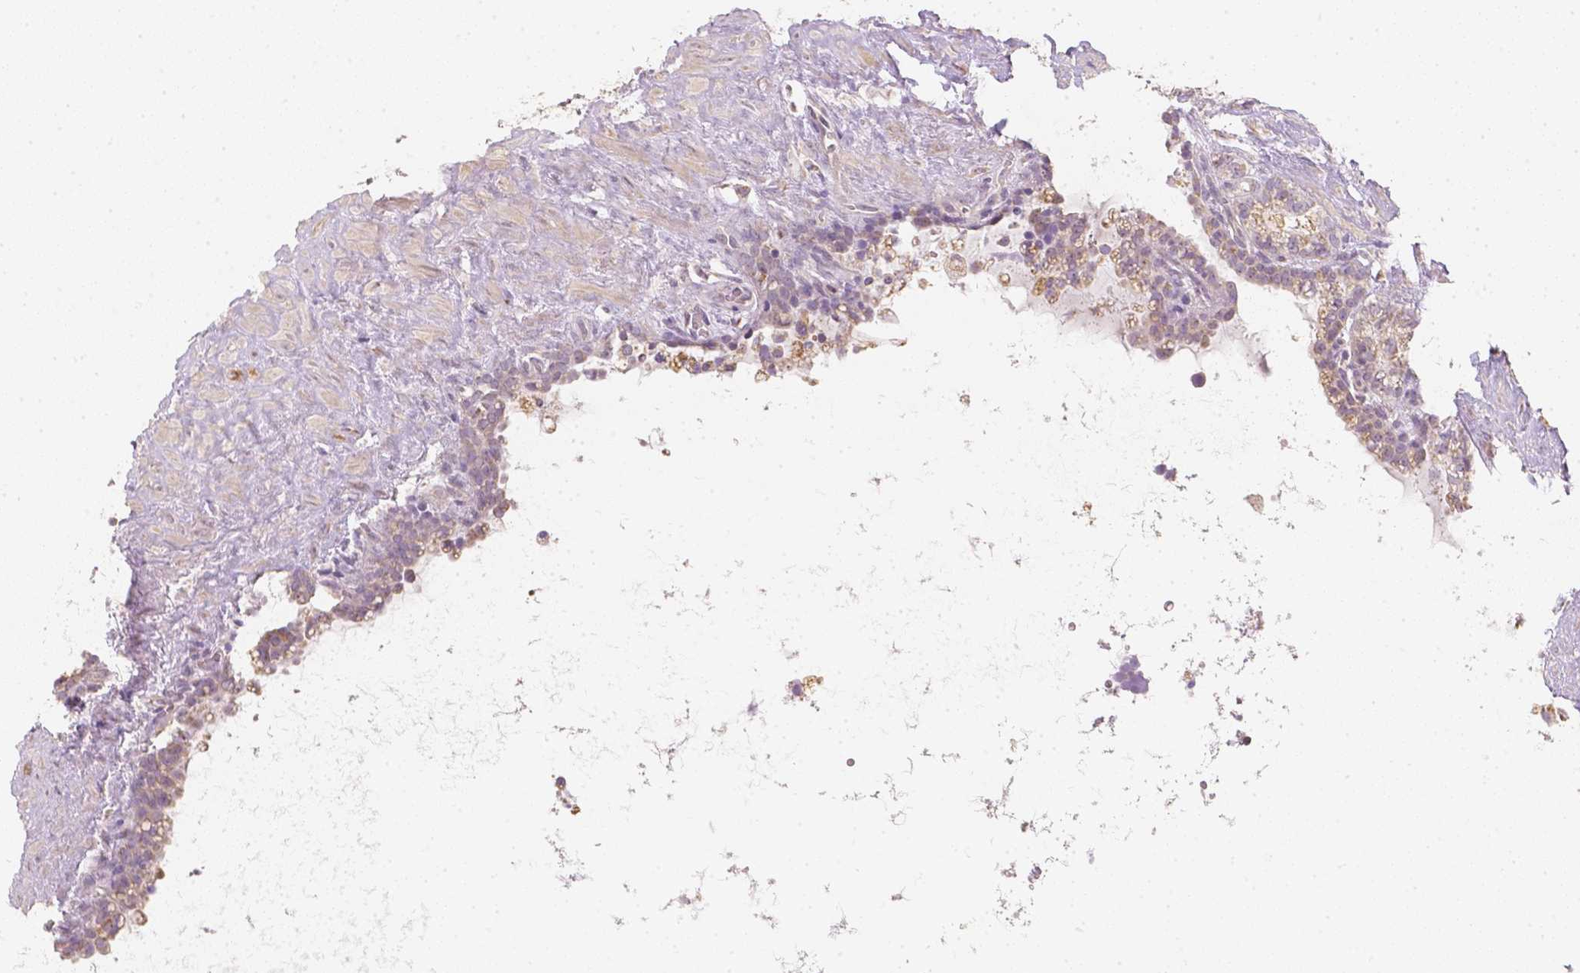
{"staining": {"intensity": "negative", "quantity": "none", "location": "none"}, "tissue": "seminal vesicle", "cell_type": "Glandular cells", "image_type": "normal", "snomed": [{"axis": "morphology", "description": "Normal tissue, NOS"}, {"axis": "topography", "description": "Seminal veicle"}], "caption": "IHC photomicrograph of normal seminal vesicle: seminal vesicle stained with DAB demonstrates no significant protein positivity in glandular cells. (DAB (3,3'-diaminobenzidine) IHC with hematoxylin counter stain).", "gene": "NVL", "patient": {"sex": "male", "age": 76}}